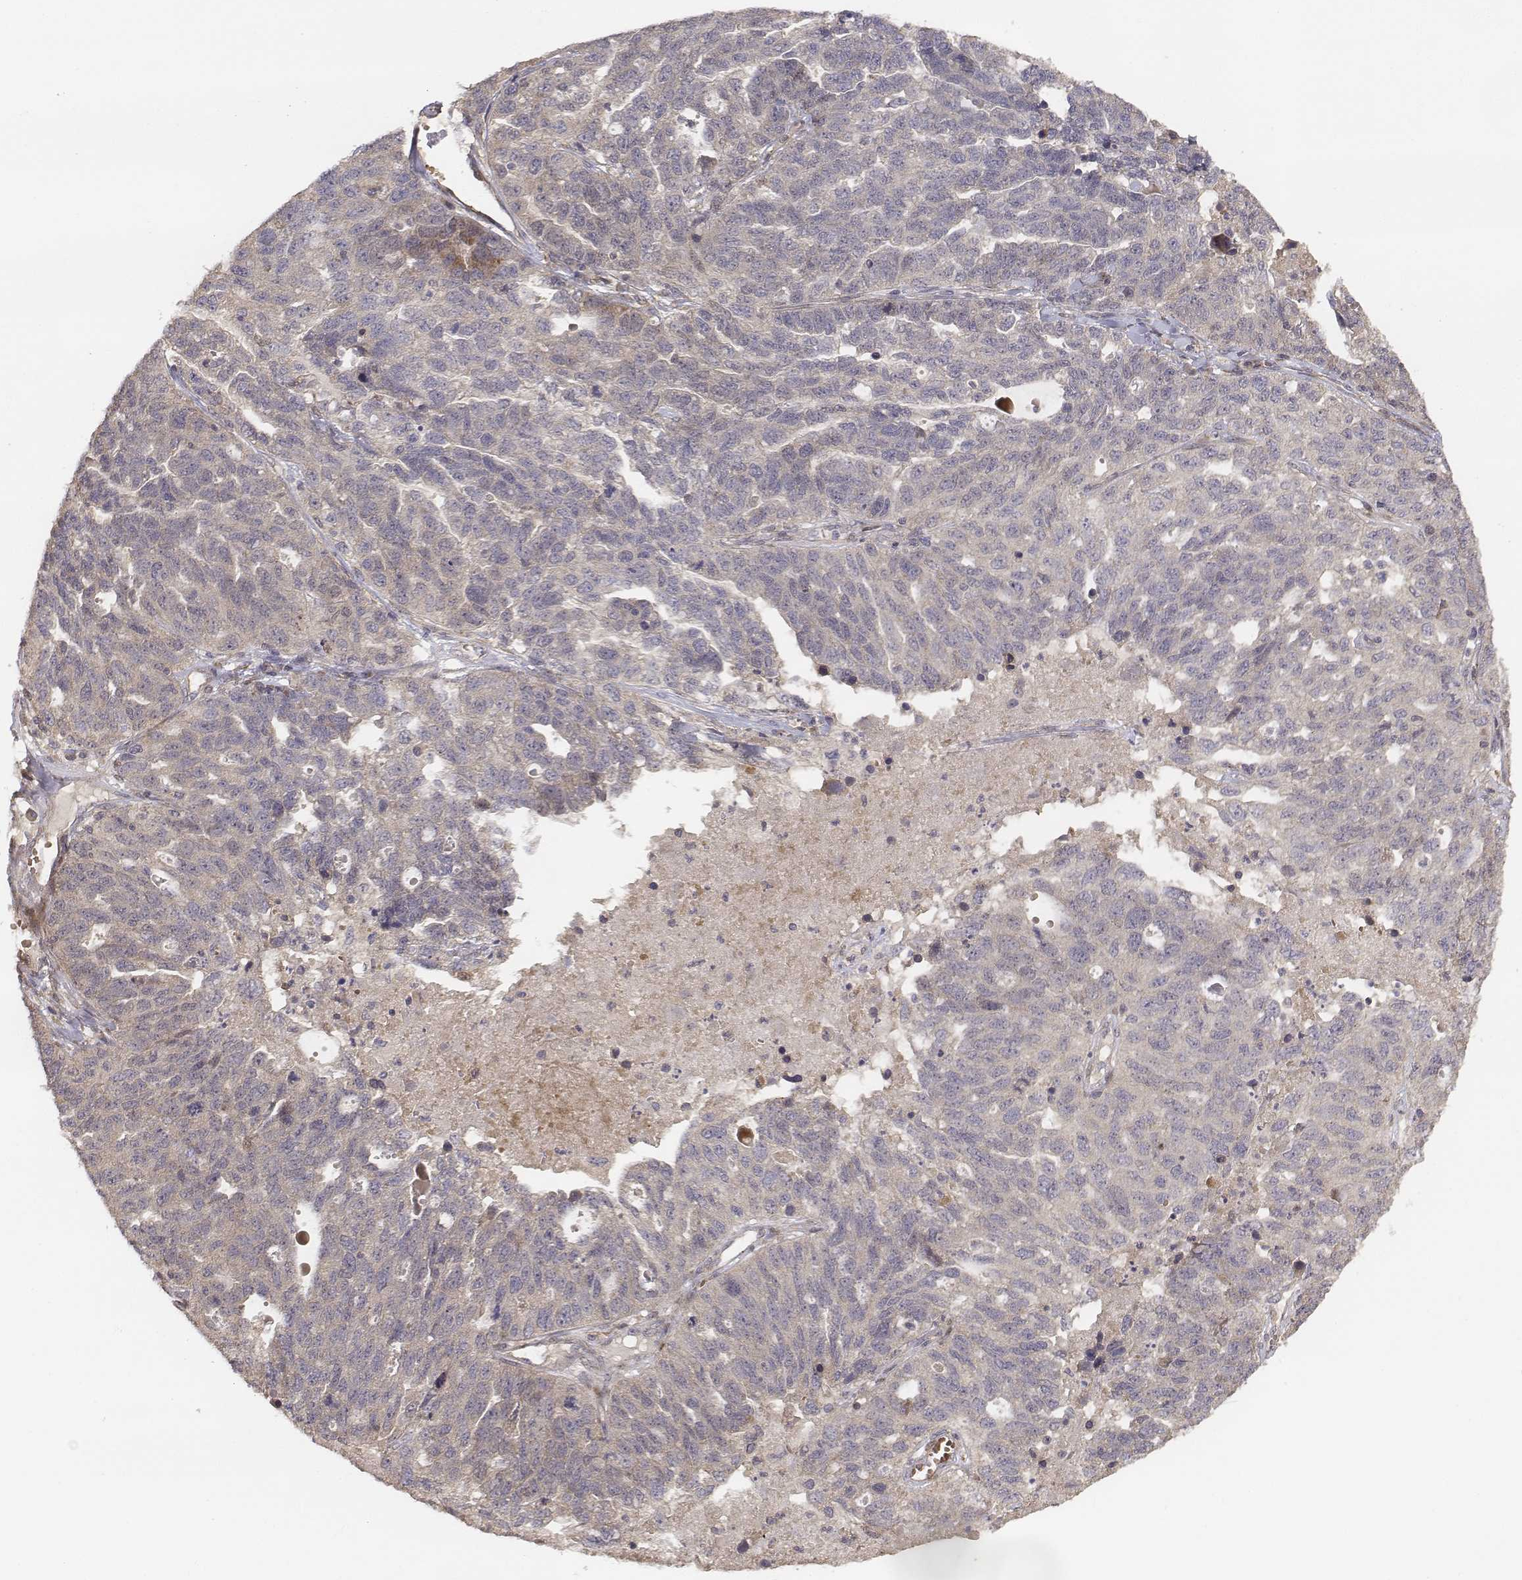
{"staining": {"intensity": "negative", "quantity": "none", "location": "none"}, "tissue": "ovarian cancer", "cell_type": "Tumor cells", "image_type": "cancer", "snomed": [{"axis": "morphology", "description": "Cystadenocarcinoma, serous, NOS"}, {"axis": "topography", "description": "Ovary"}], "caption": "Immunohistochemistry image of human ovarian cancer stained for a protein (brown), which reveals no staining in tumor cells. The staining is performed using DAB brown chromogen with nuclei counter-stained in using hematoxylin.", "gene": "FBXO21", "patient": {"sex": "female", "age": 71}}